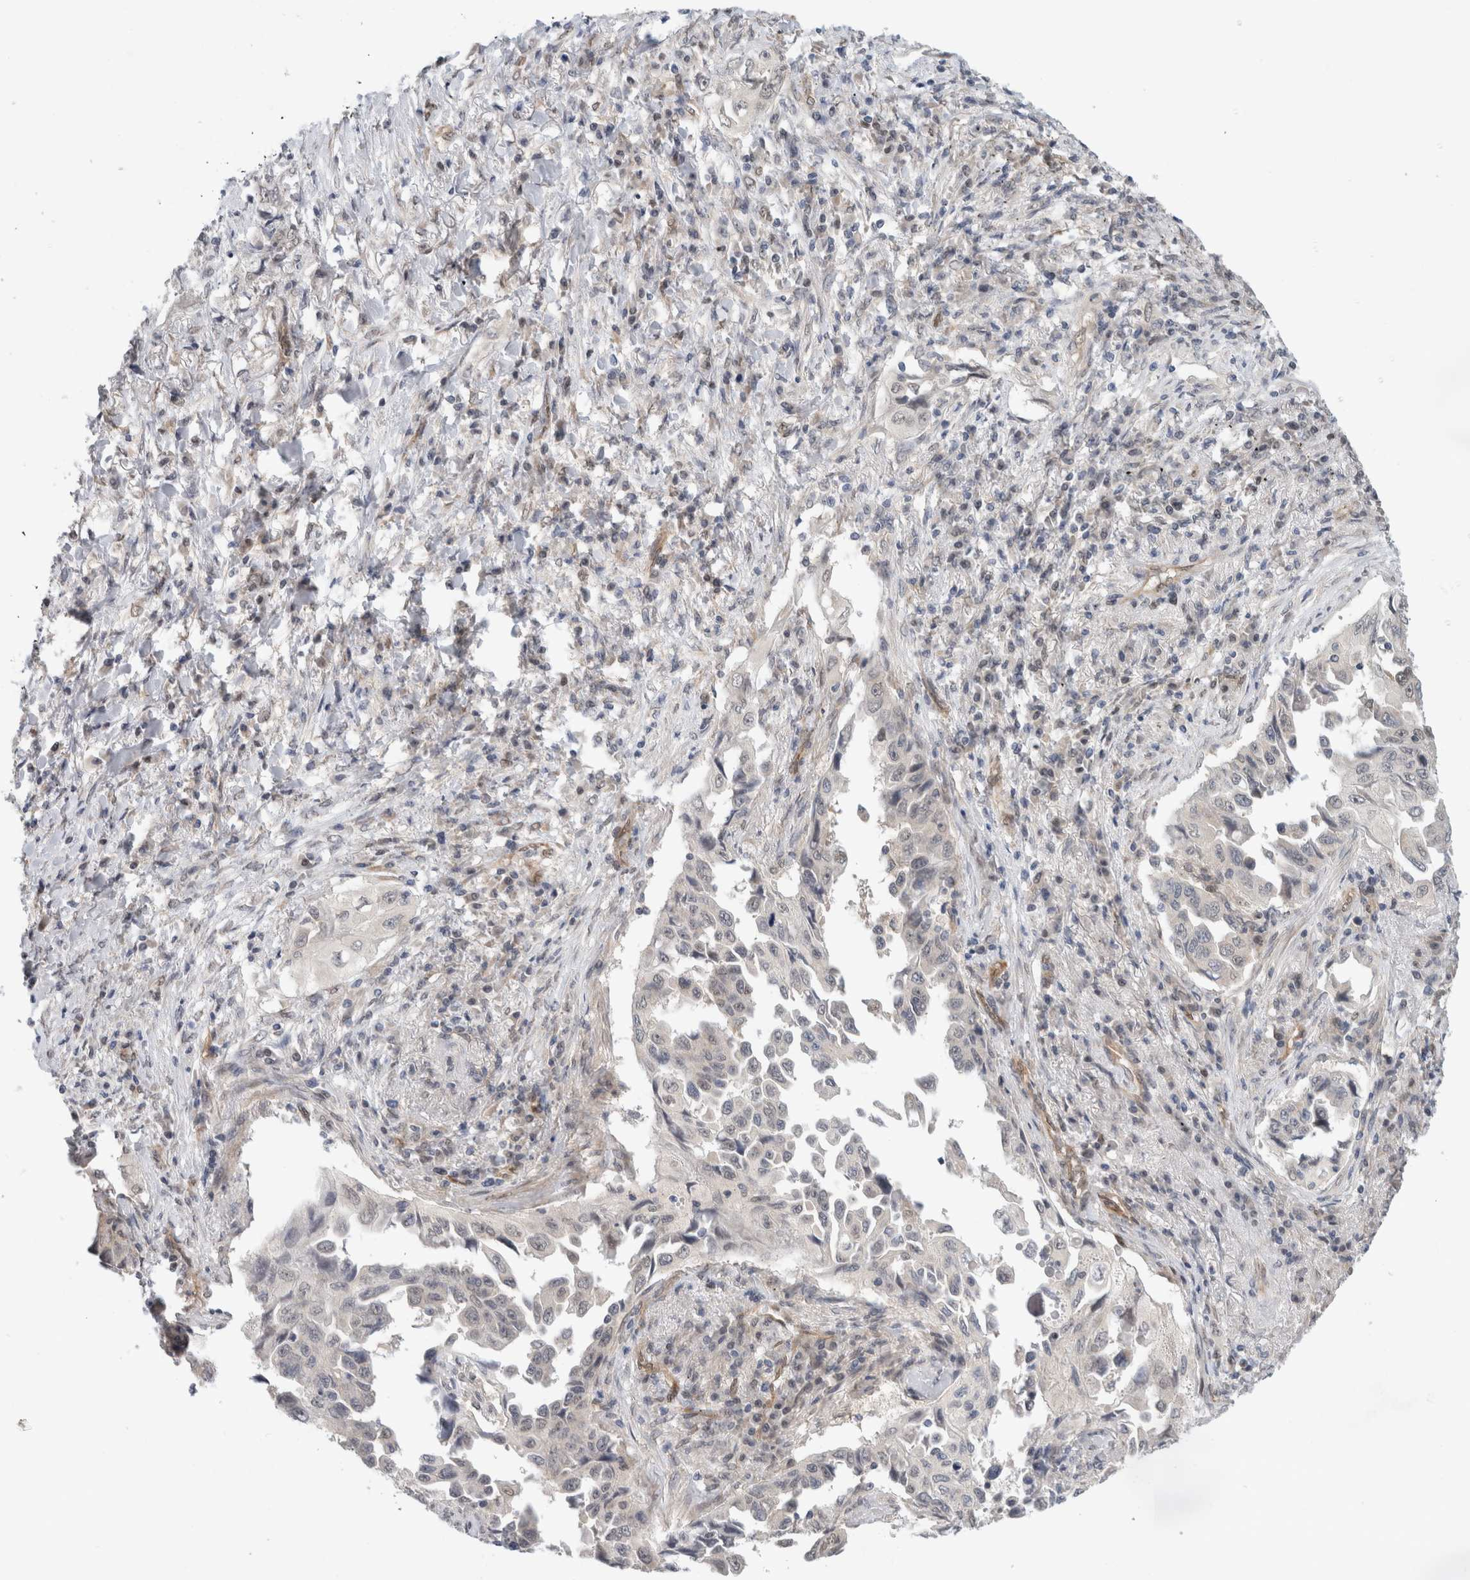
{"staining": {"intensity": "negative", "quantity": "none", "location": "none"}, "tissue": "lung cancer", "cell_type": "Tumor cells", "image_type": "cancer", "snomed": [{"axis": "morphology", "description": "Adenocarcinoma, NOS"}, {"axis": "topography", "description": "Lung"}], "caption": "The histopathology image shows no significant staining in tumor cells of lung cancer (adenocarcinoma).", "gene": "EIF4G3", "patient": {"sex": "female", "age": 51}}